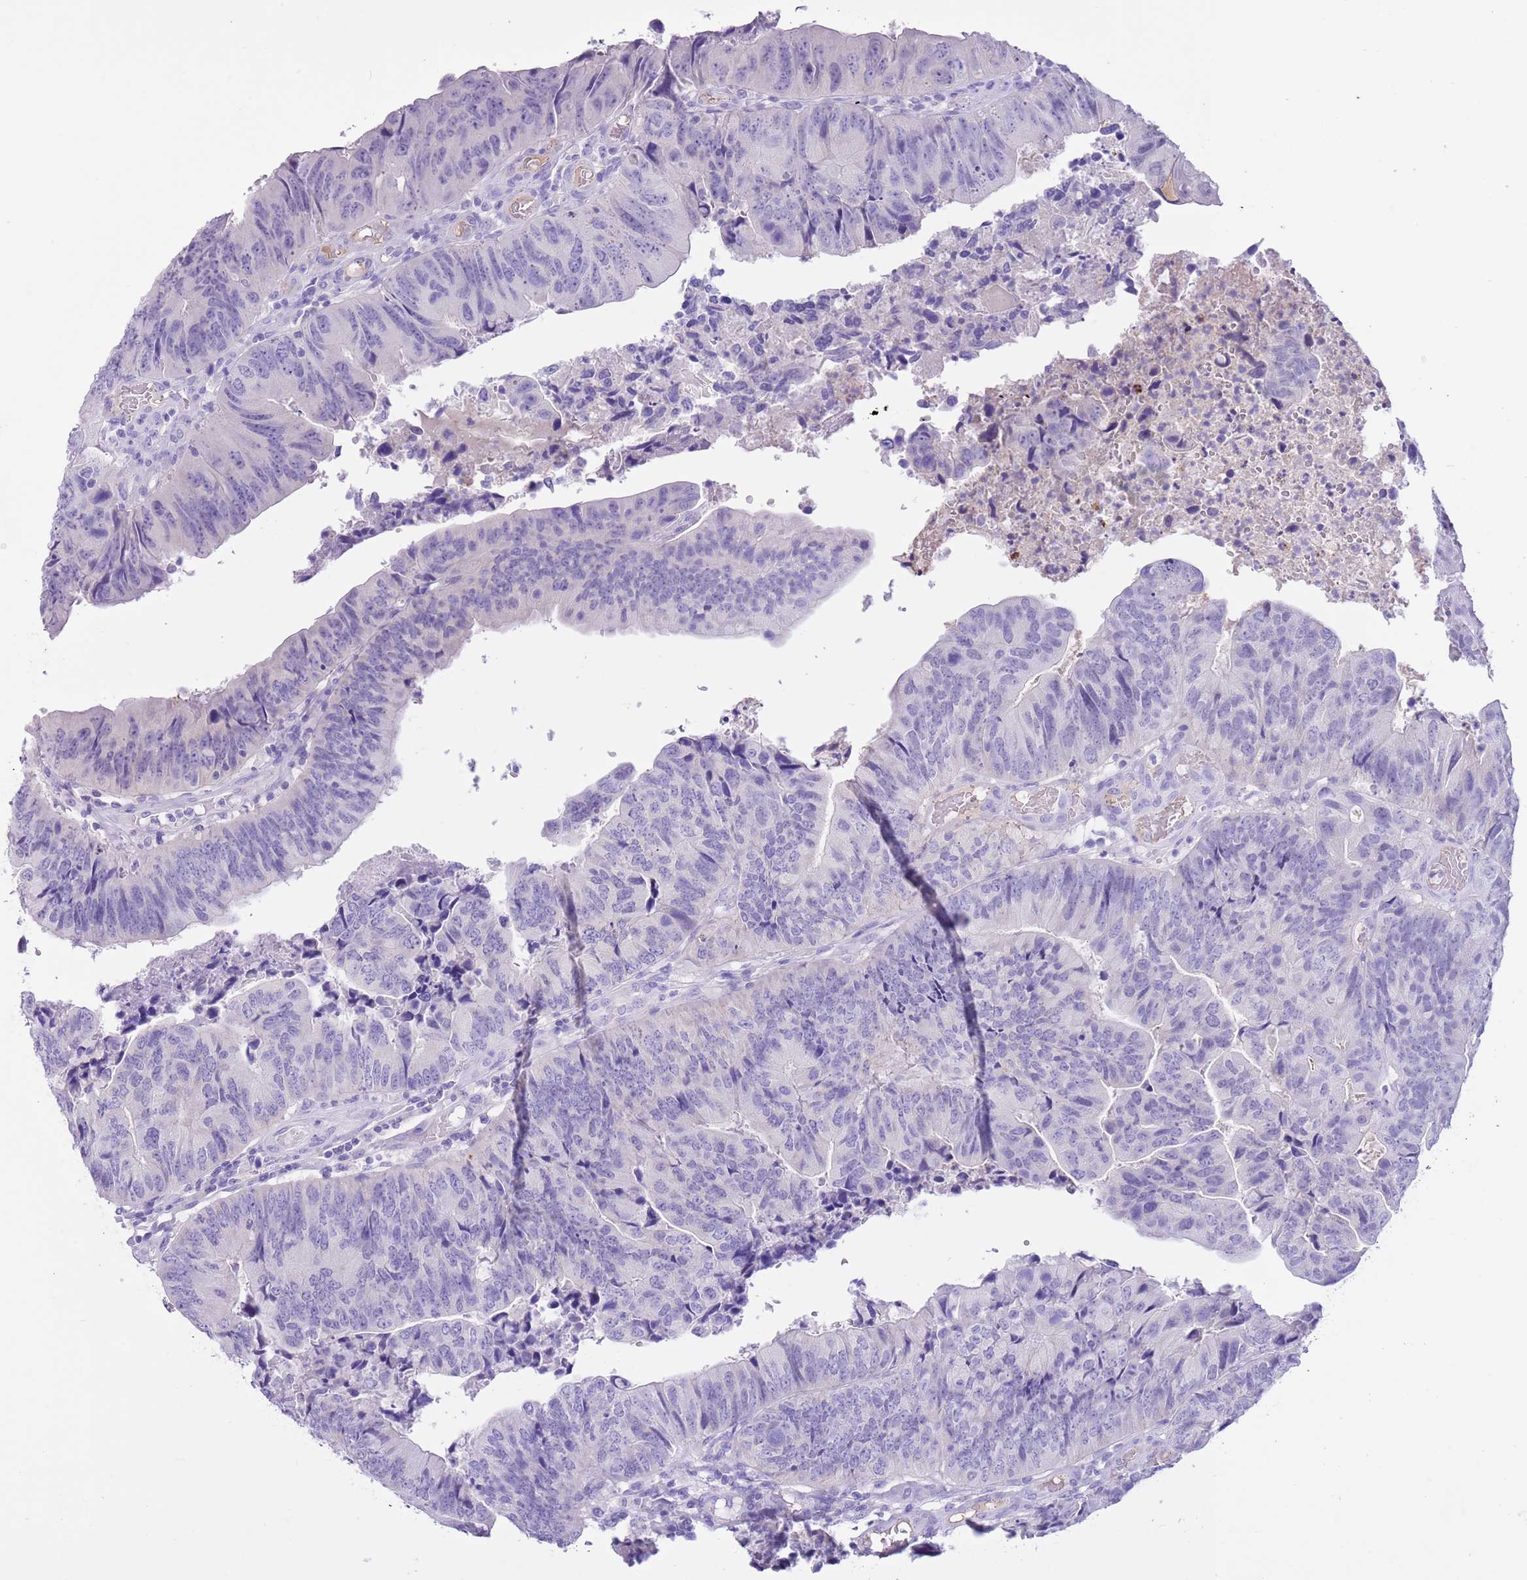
{"staining": {"intensity": "negative", "quantity": "none", "location": "none"}, "tissue": "colorectal cancer", "cell_type": "Tumor cells", "image_type": "cancer", "snomed": [{"axis": "morphology", "description": "Adenocarcinoma, NOS"}, {"axis": "topography", "description": "Colon"}], "caption": "High magnification brightfield microscopy of colorectal cancer stained with DAB (brown) and counterstained with hematoxylin (blue): tumor cells show no significant staining. (DAB (3,3'-diaminobenzidine) IHC with hematoxylin counter stain).", "gene": "TBC1D10B", "patient": {"sex": "female", "age": 67}}